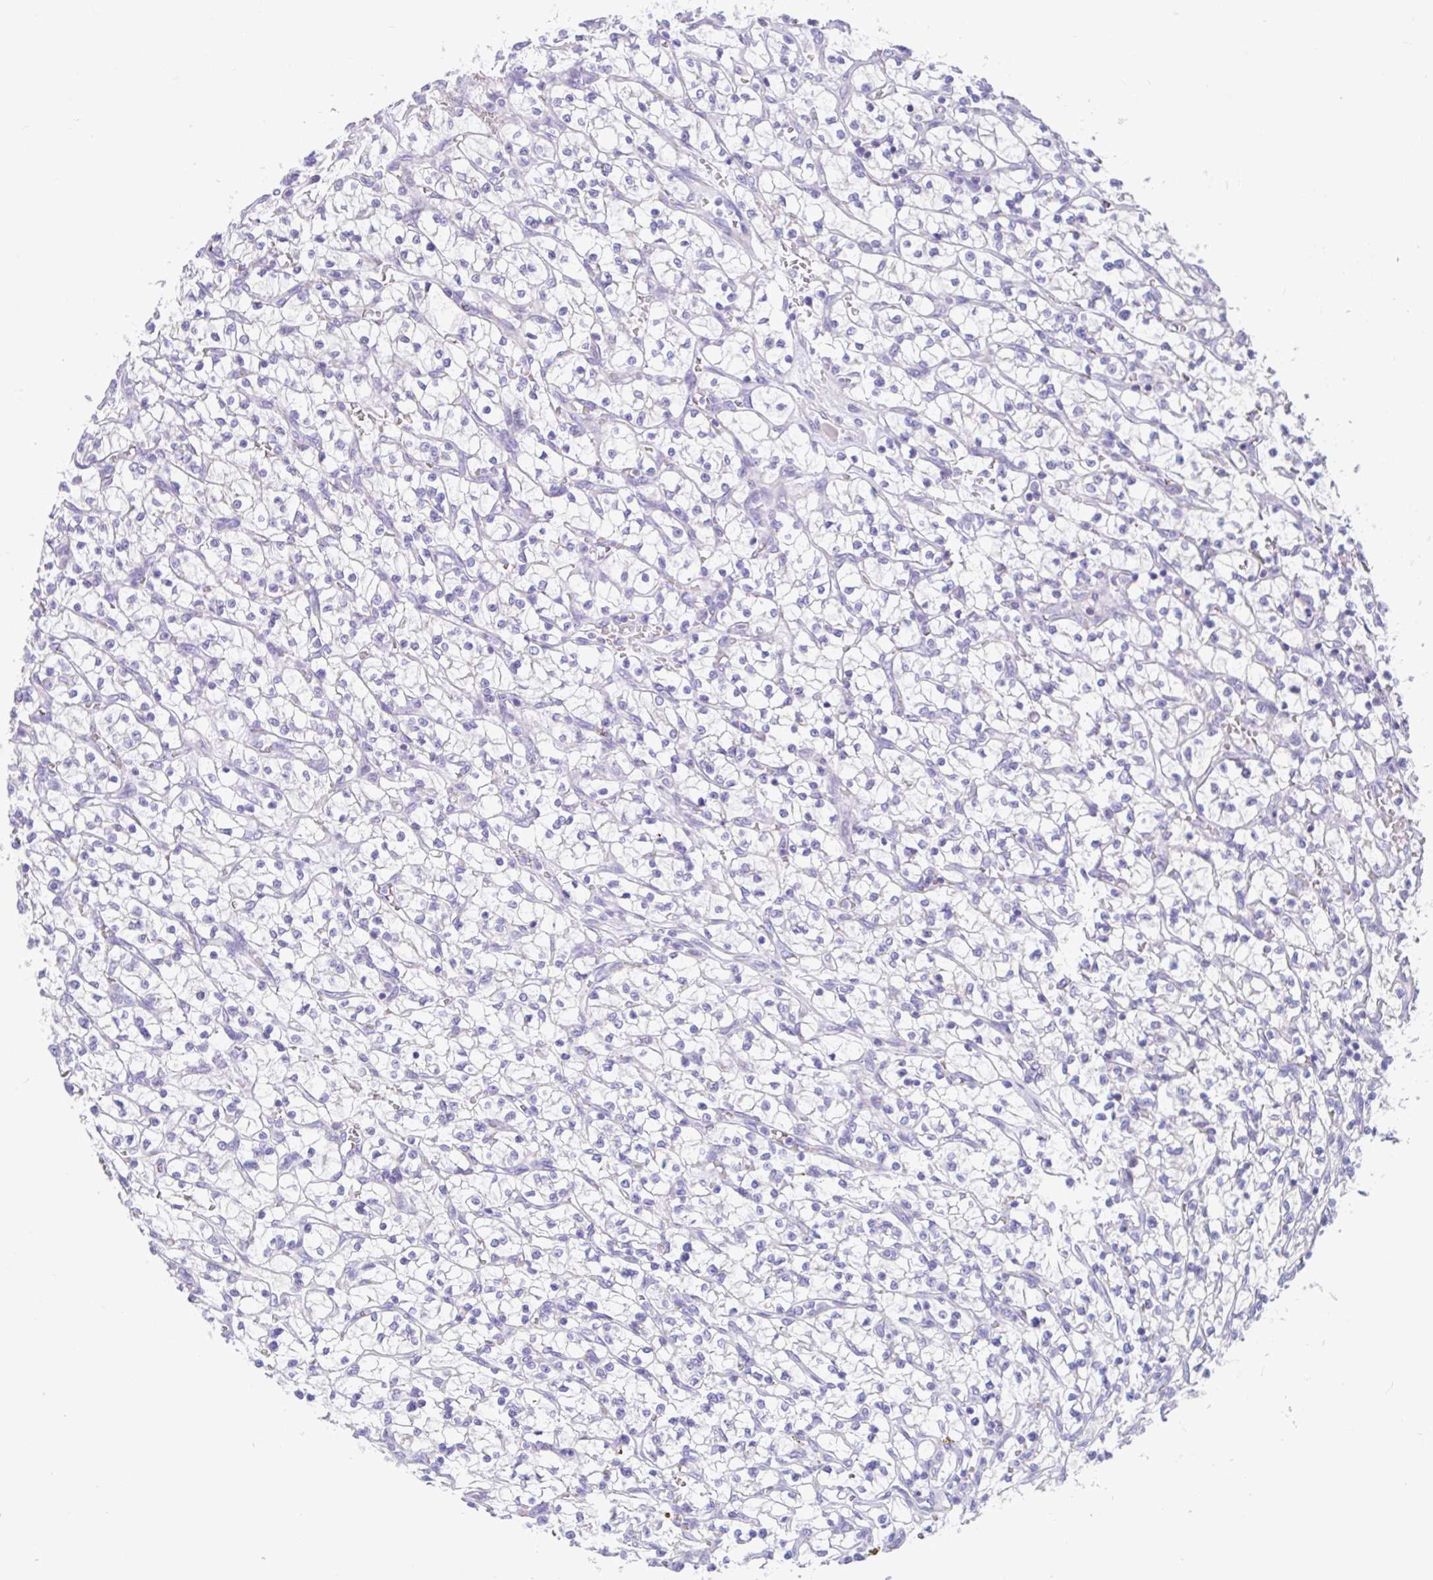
{"staining": {"intensity": "negative", "quantity": "none", "location": "none"}, "tissue": "renal cancer", "cell_type": "Tumor cells", "image_type": "cancer", "snomed": [{"axis": "morphology", "description": "Adenocarcinoma, NOS"}, {"axis": "topography", "description": "Kidney"}], "caption": "Histopathology image shows no protein staining in tumor cells of adenocarcinoma (renal) tissue. (DAB immunohistochemistry (IHC), high magnification).", "gene": "CCSAP", "patient": {"sex": "female", "age": 64}}